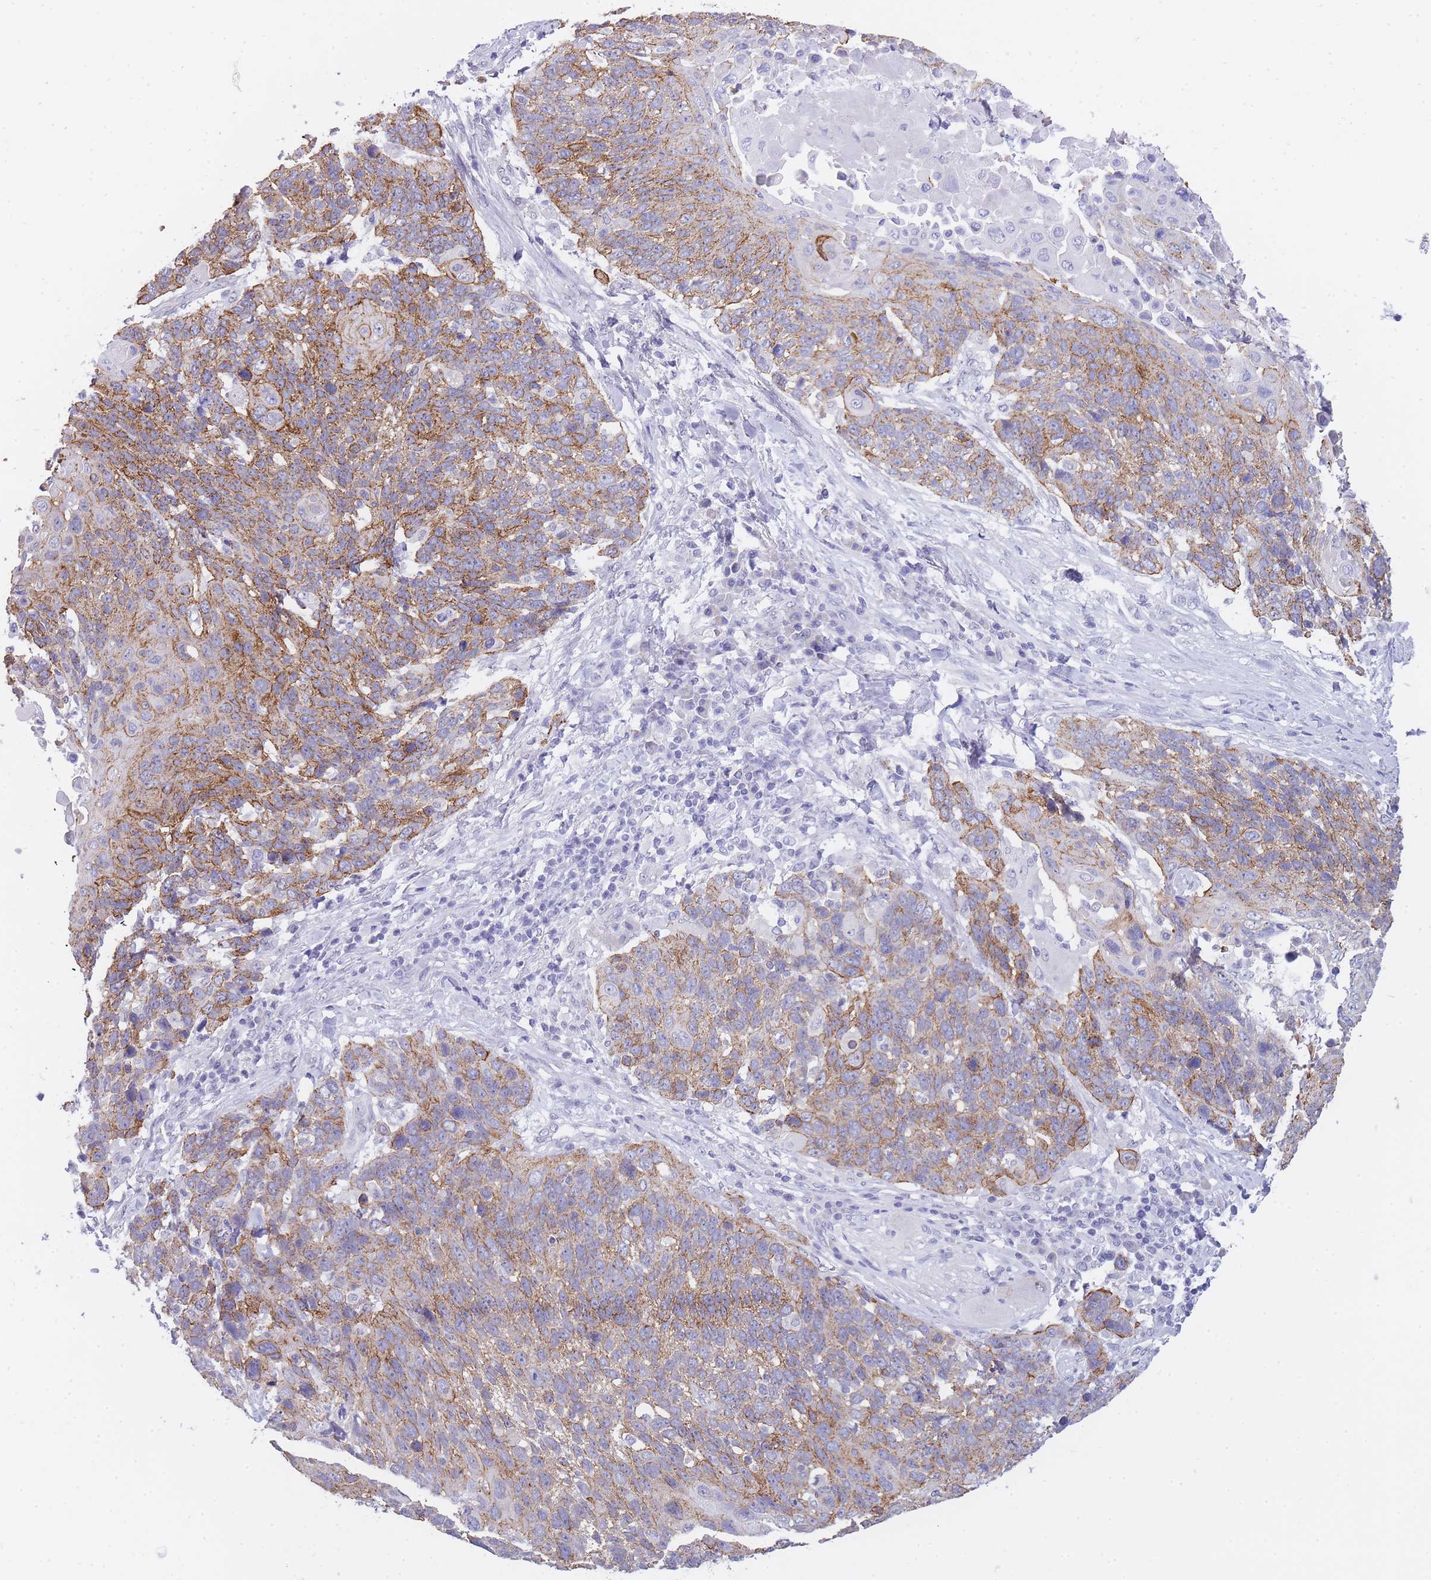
{"staining": {"intensity": "strong", "quantity": ">75%", "location": "cytoplasmic/membranous"}, "tissue": "lung cancer", "cell_type": "Tumor cells", "image_type": "cancer", "snomed": [{"axis": "morphology", "description": "Squamous cell carcinoma, NOS"}, {"axis": "topography", "description": "Lung"}], "caption": "A brown stain shows strong cytoplasmic/membranous staining of a protein in lung squamous cell carcinoma tumor cells.", "gene": "FRAT2", "patient": {"sex": "male", "age": 66}}